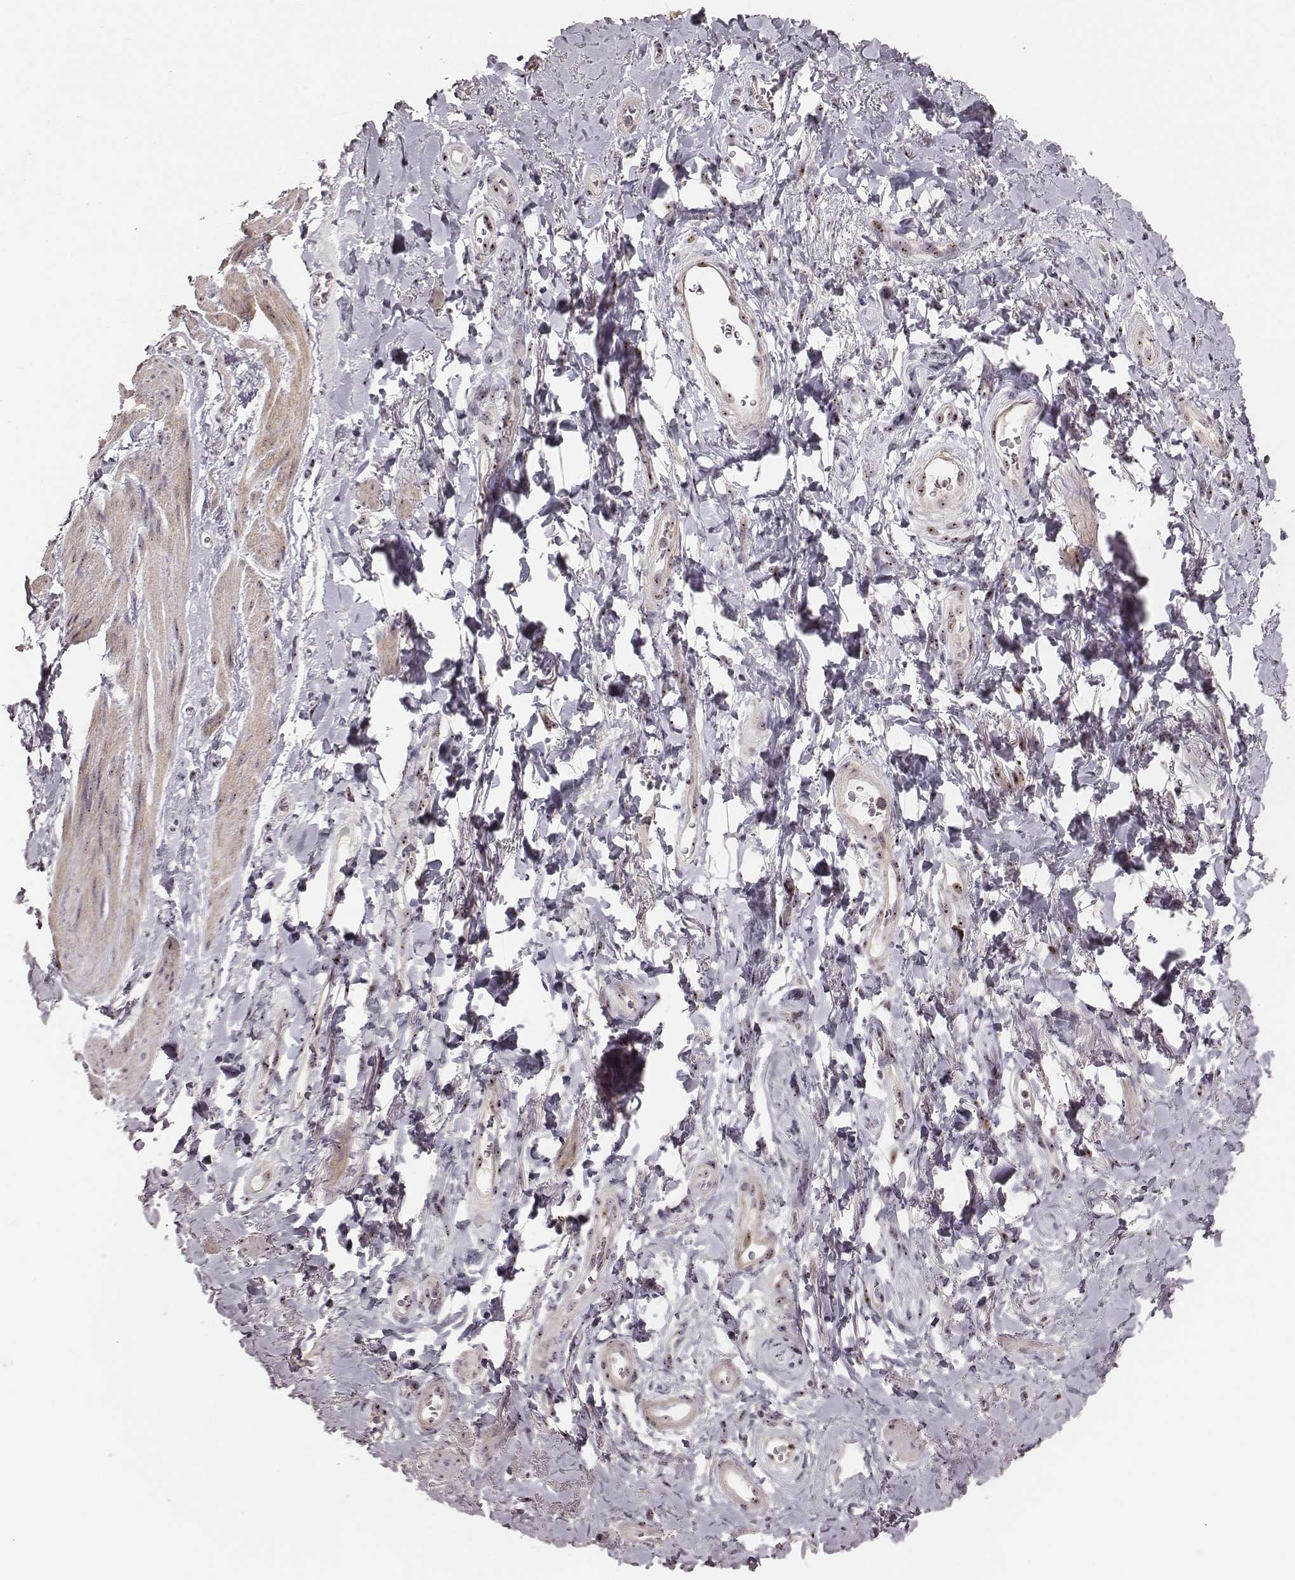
{"staining": {"intensity": "weak", "quantity": ">75%", "location": "nuclear"}, "tissue": "adipose tissue", "cell_type": "Adipocytes", "image_type": "normal", "snomed": [{"axis": "morphology", "description": "Normal tissue, NOS"}, {"axis": "topography", "description": "Anal"}, {"axis": "topography", "description": "Peripheral nerve tissue"}], "caption": "Approximately >75% of adipocytes in unremarkable adipose tissue reveal weak nuclear protein expression as visualized by brown immunohistochemical staining.", "gene": "NOP56", "patient": {"sex": "male", "age": 53}}